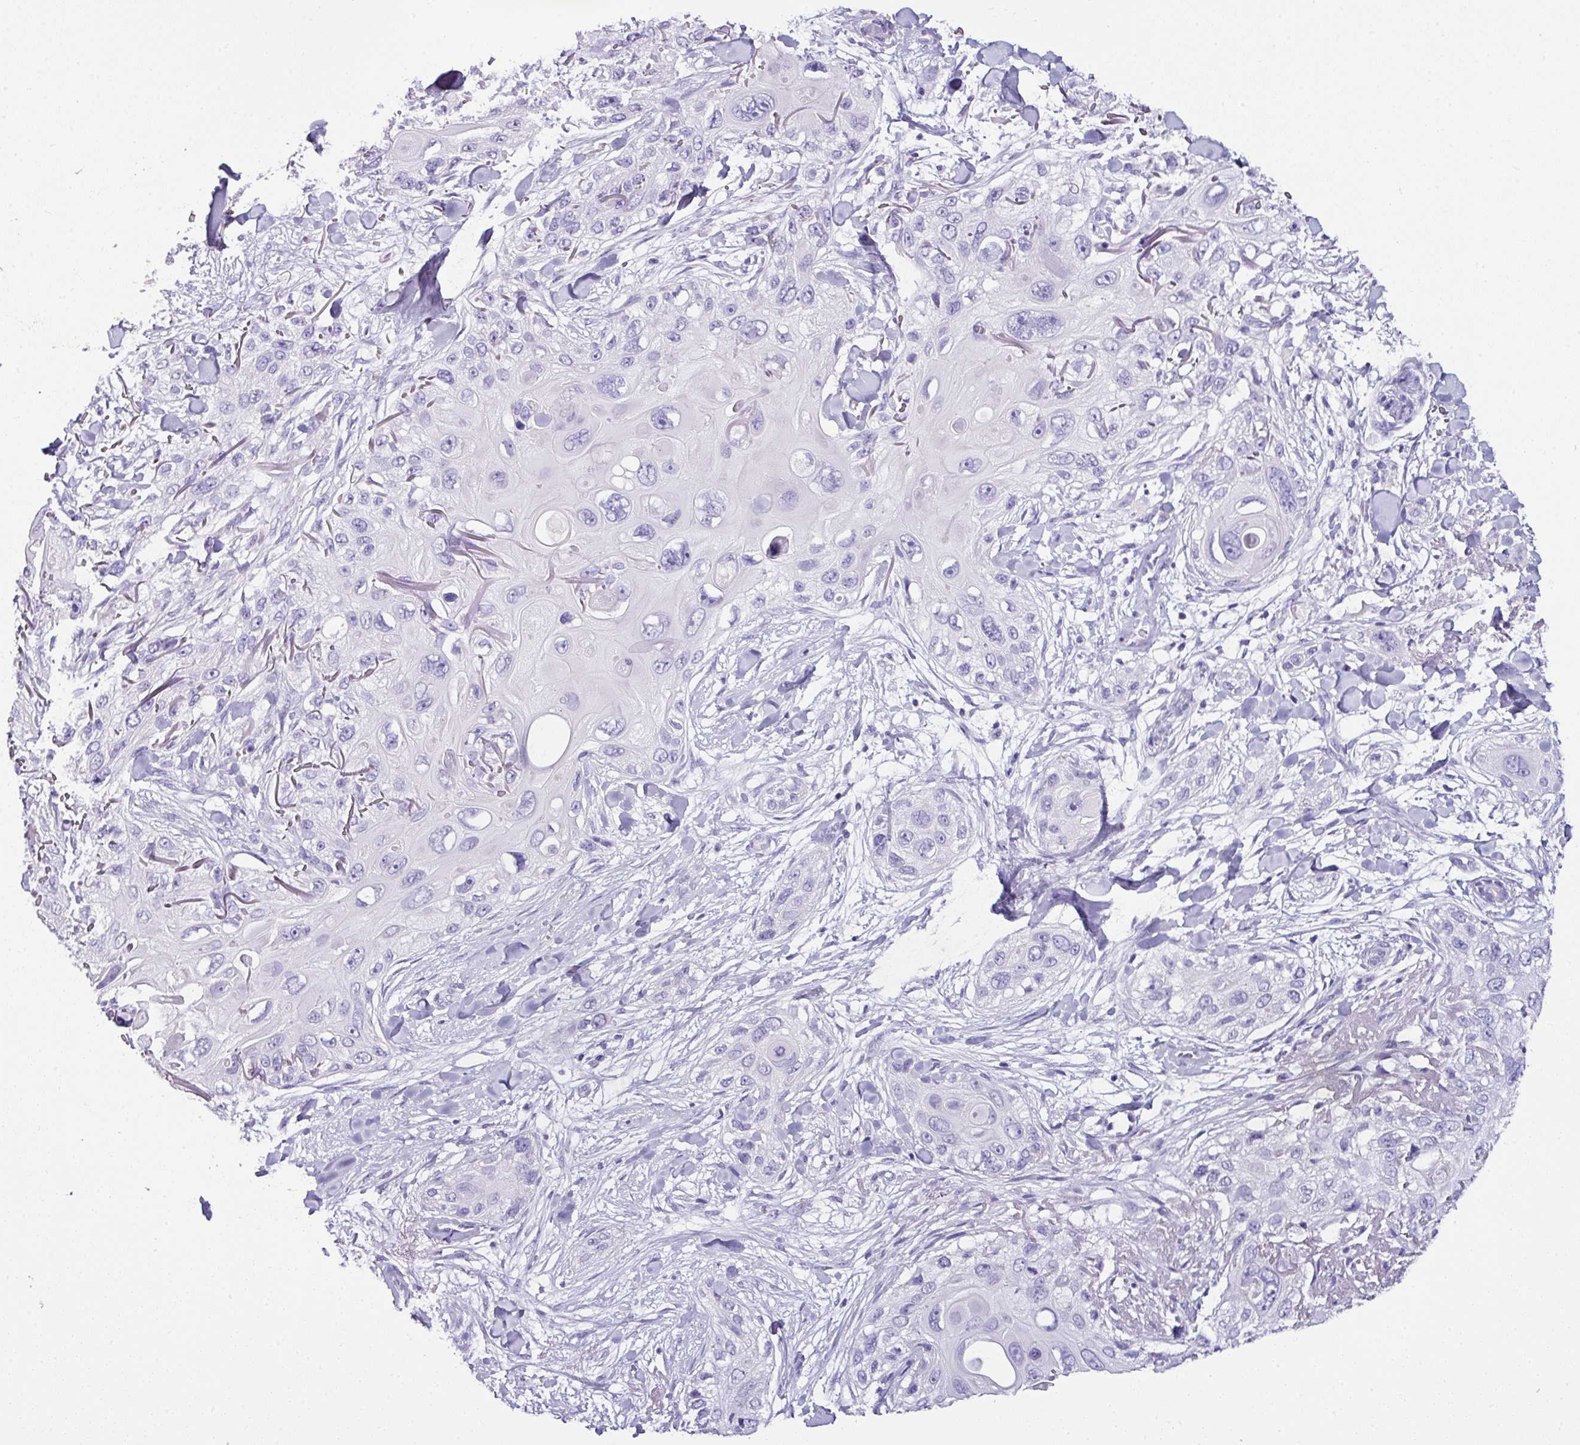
{"staining": {"intensity": "negative", "quantity": "none", "location": "none"}, "tissue": "skin cancer", "cell_type": "Tumor cells", "image_type": "cancer", "snomed": [{"axis": "morphology", "description": "Normal tissue, NOS"}, {"axis": "morphology", "description": "Squamous cell carcinoma, NOS"}, {"axis": "topography", "description": "Skin"}], "caption": "The image exhibits no staining of tumor cells in skin squamous cell carcinoma.", "gene": "NAPSA", "patient": {"sex": "male", "age": 72}}